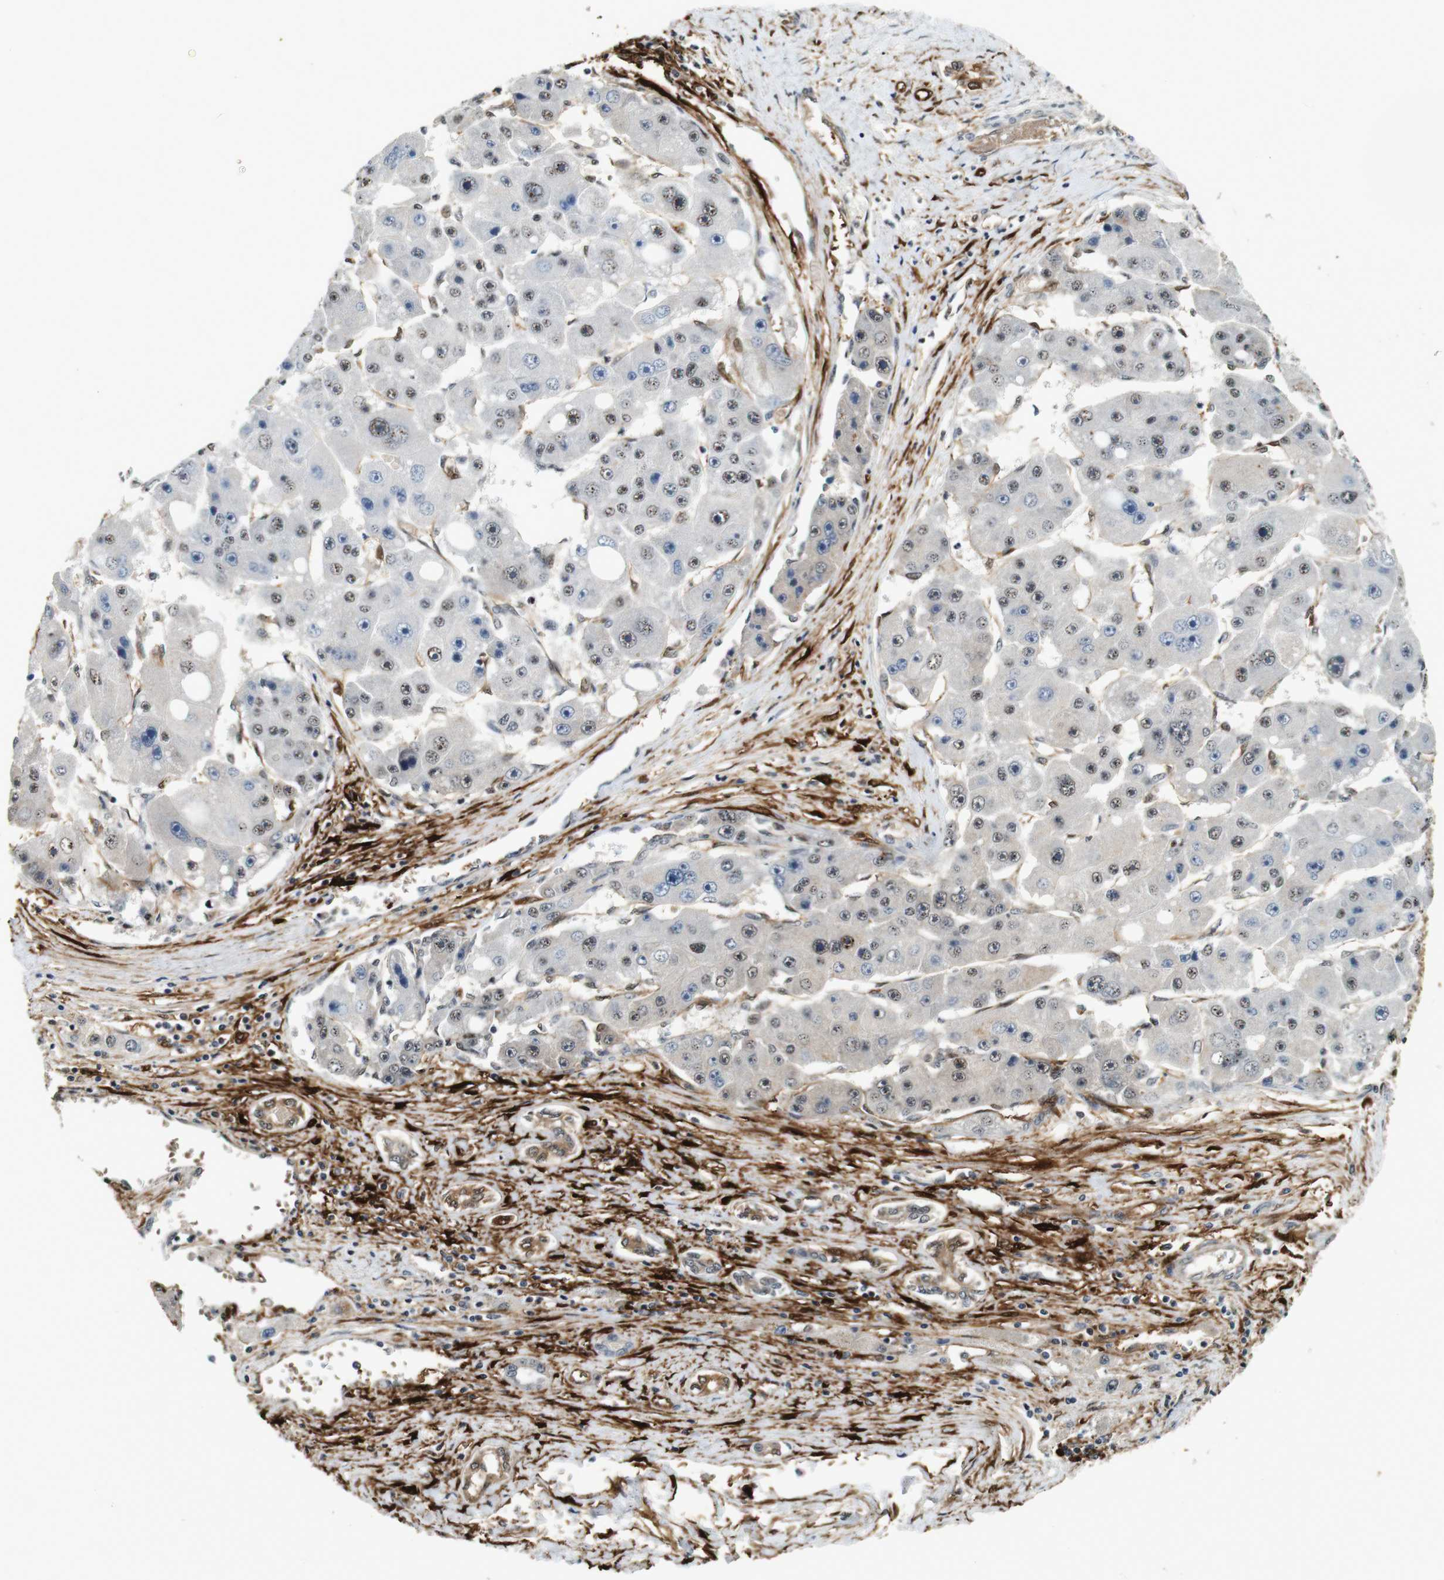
{"staining": {"intensity": "weak", "quantity": "25%-75%", "location": "nuclear"}, "tissue": "liver cancer", "cell_type": "Tumor cells", "image_type": "cancer", "snomed": [{"axis": "morphology", "description": "Carcinoma, Hepatocellular, NOS"}, {"axis": "topography", "description": "Liver"}], "caption": "Brown immunohistochemical staining in liver hepatocellular carcinoma displays weak nuclear staining in approximately 25%-75% of tumor cells.", "gene": "LXN", "patient": {"sex": "female", "age": 61}}